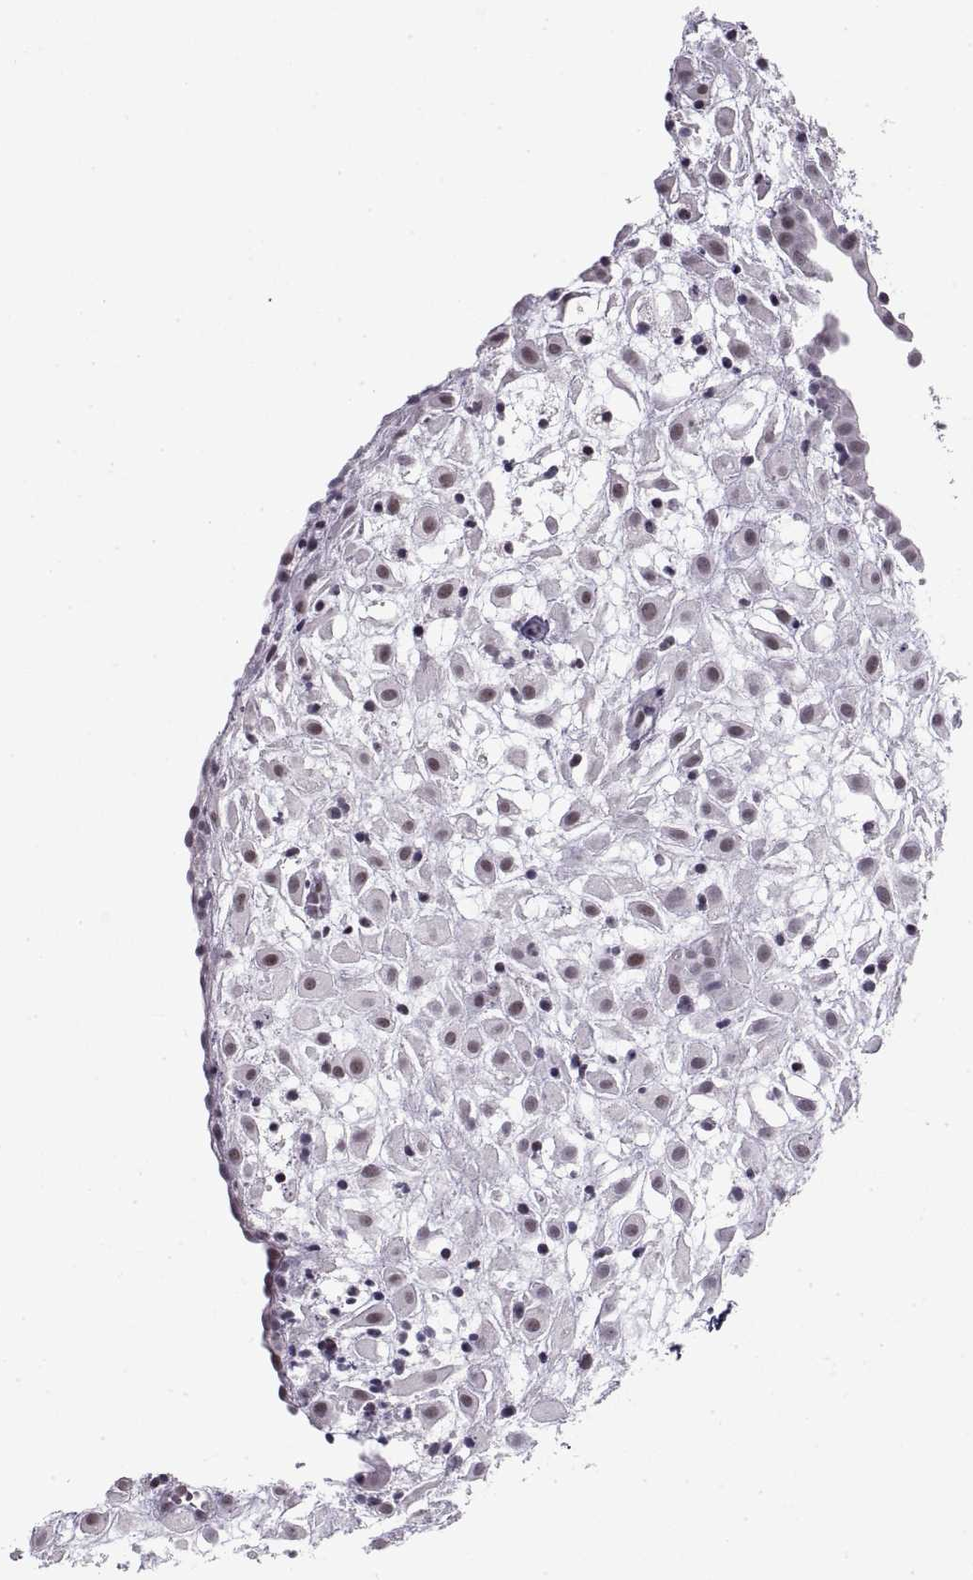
{"staining": {"intensity": "negative", "quantity": "none", "location": "none"}, "tissue": "placenta", "cell_type": "Decidual cells", "image_type": "normal", "snomed": [{"axis": "morphology", "description": "Normal tissue, NOS"}, {"axis": "topography", "description": "Placenta"}], "caption": "High magnification brightfield microscopy of benign placenta stained with DAB (brown) and counterstained with hematoxylin (blue): decidual cells show no significant expression. (Brightfield microscopy of DAB immunohistochemistry at high magnification).", "gene": "NANOS3", "patient": {"sex": "female", "age": 24}}